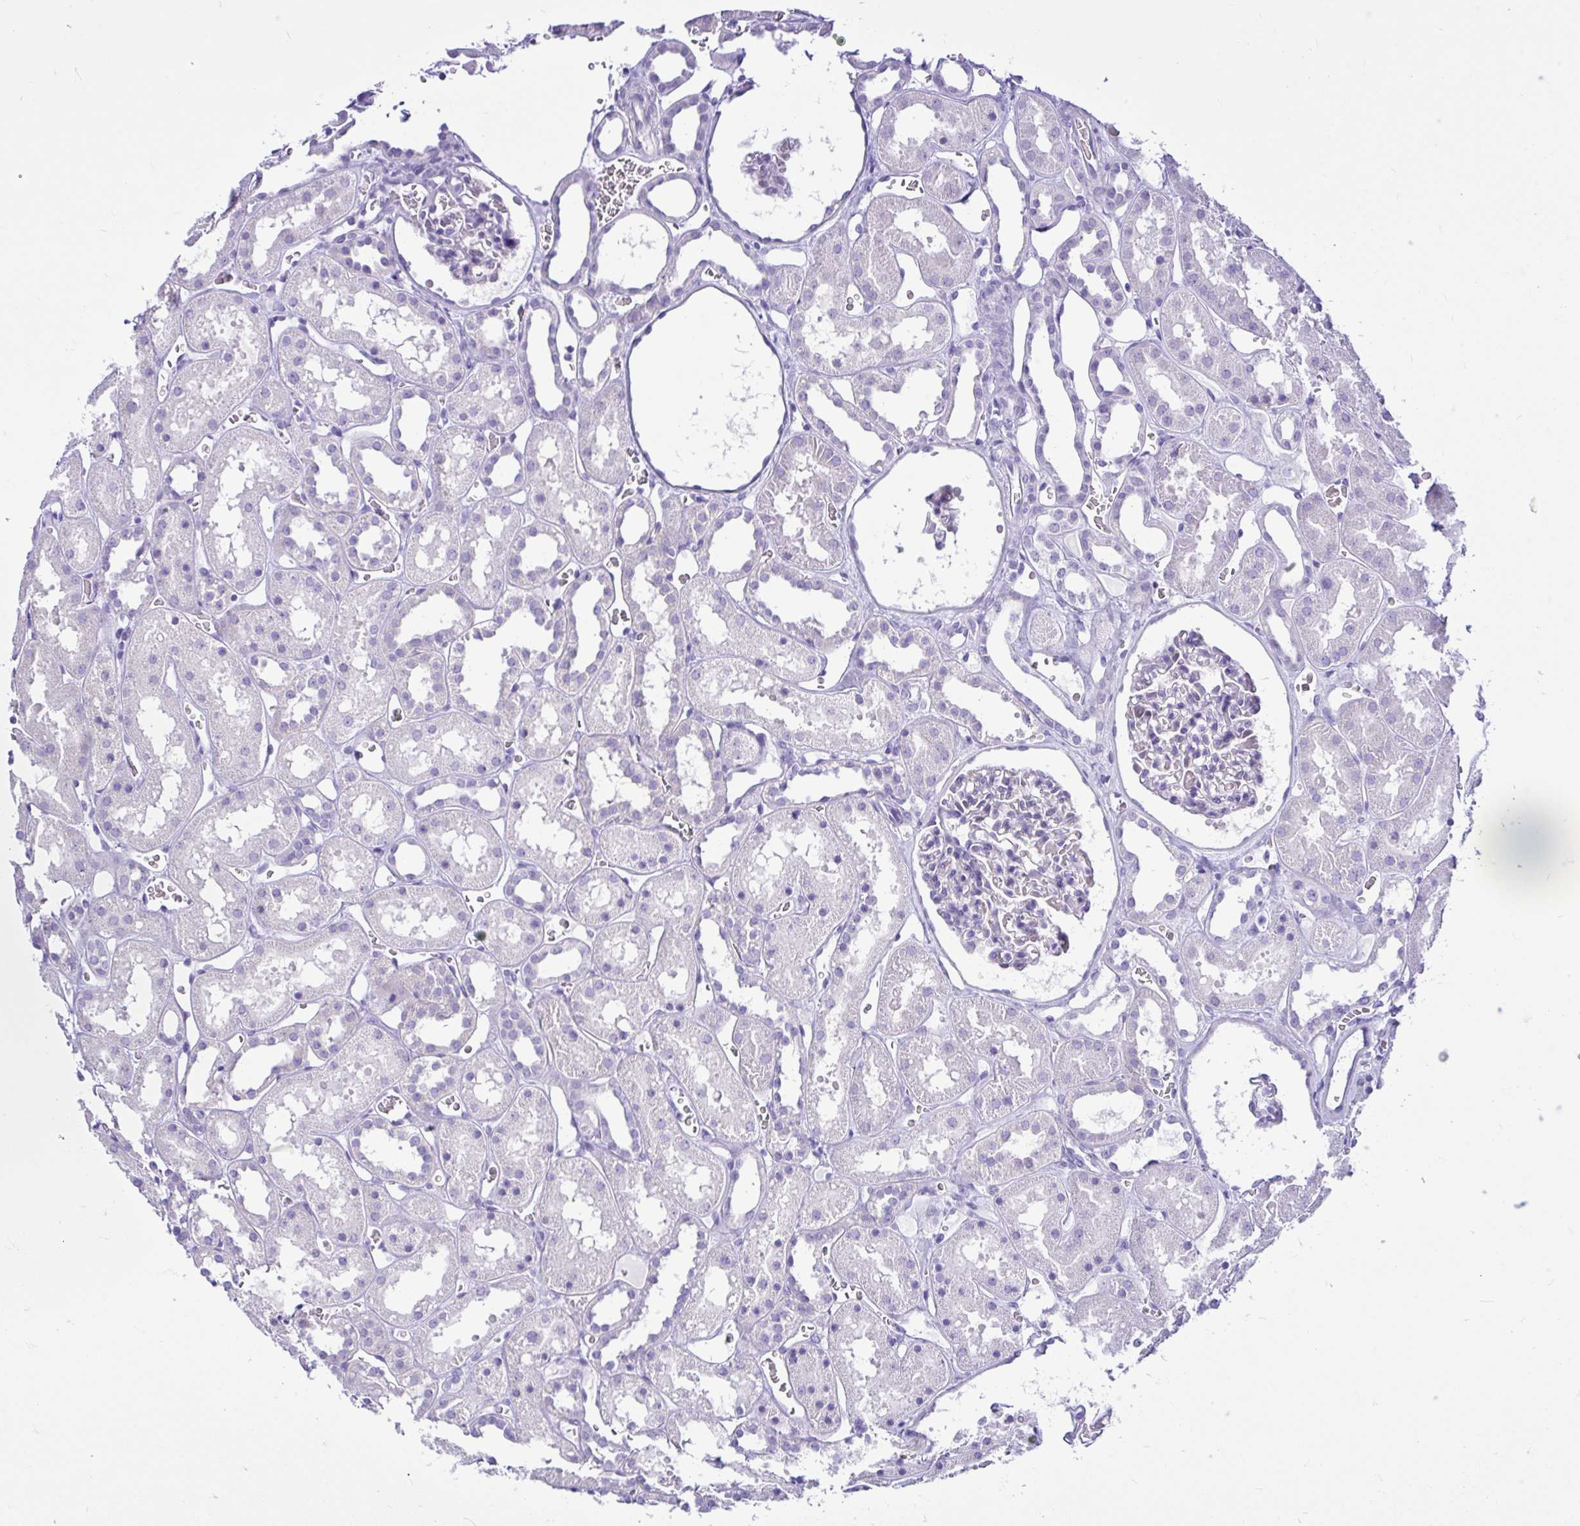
{"staining": {"intensity": "negative", "quantity": "none", "location": "none"}, "tissue": "kidney", "cell_type": "Cells in glomeruli", "image_type": "normal", "snomed": [{"axis": "morphology", "description": "Normal tissue, NOS"}, {"axis": "topography", "description": "Kidney"}], "caption": "This is an IHC image of normal kidney. There is no positivity in cells in glomeruli.", "gene": "CYP19A1", "patient": {"sex": "female", "age": 41}}